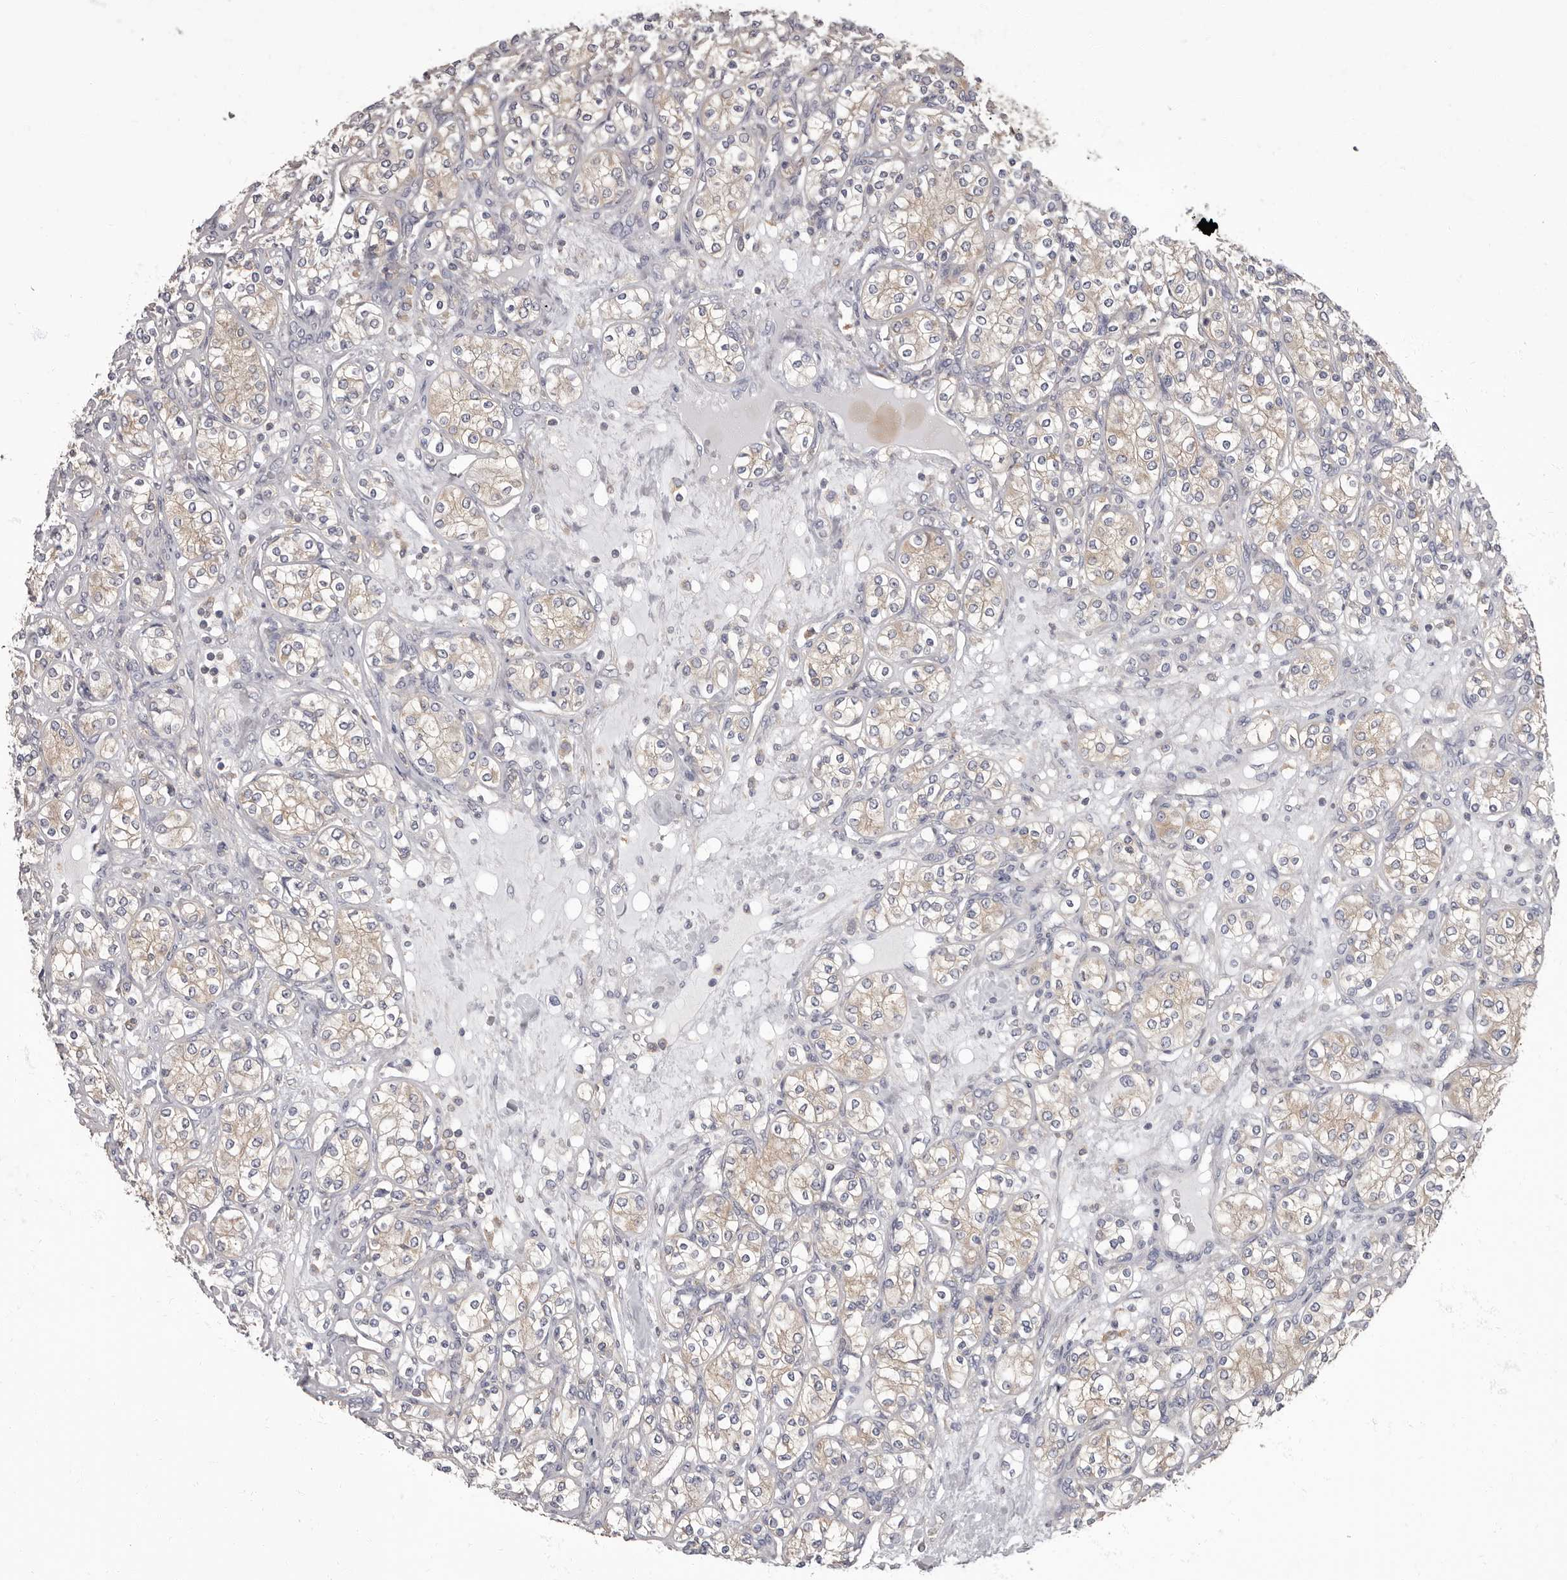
{"staining": {"intensity": "weak", "quantity": "<25%", "location": "cytoplasmic/membranous"}, "tissue": "renal cancer", "cell_type": "Tumor cells", "image_type": "cancer", "snomed": [{"axis": "morphology", "description": "Adenocarcinoma, NOS"}, {"axis": "topography", "description": "Kidney"}], "caption": "Immunohistochemical staining of human adenocarcinoma (renal) exhibits no significant expression in tumor cells.", "gene": "APEH", "patient": {"sex": "male", "age": 77}}